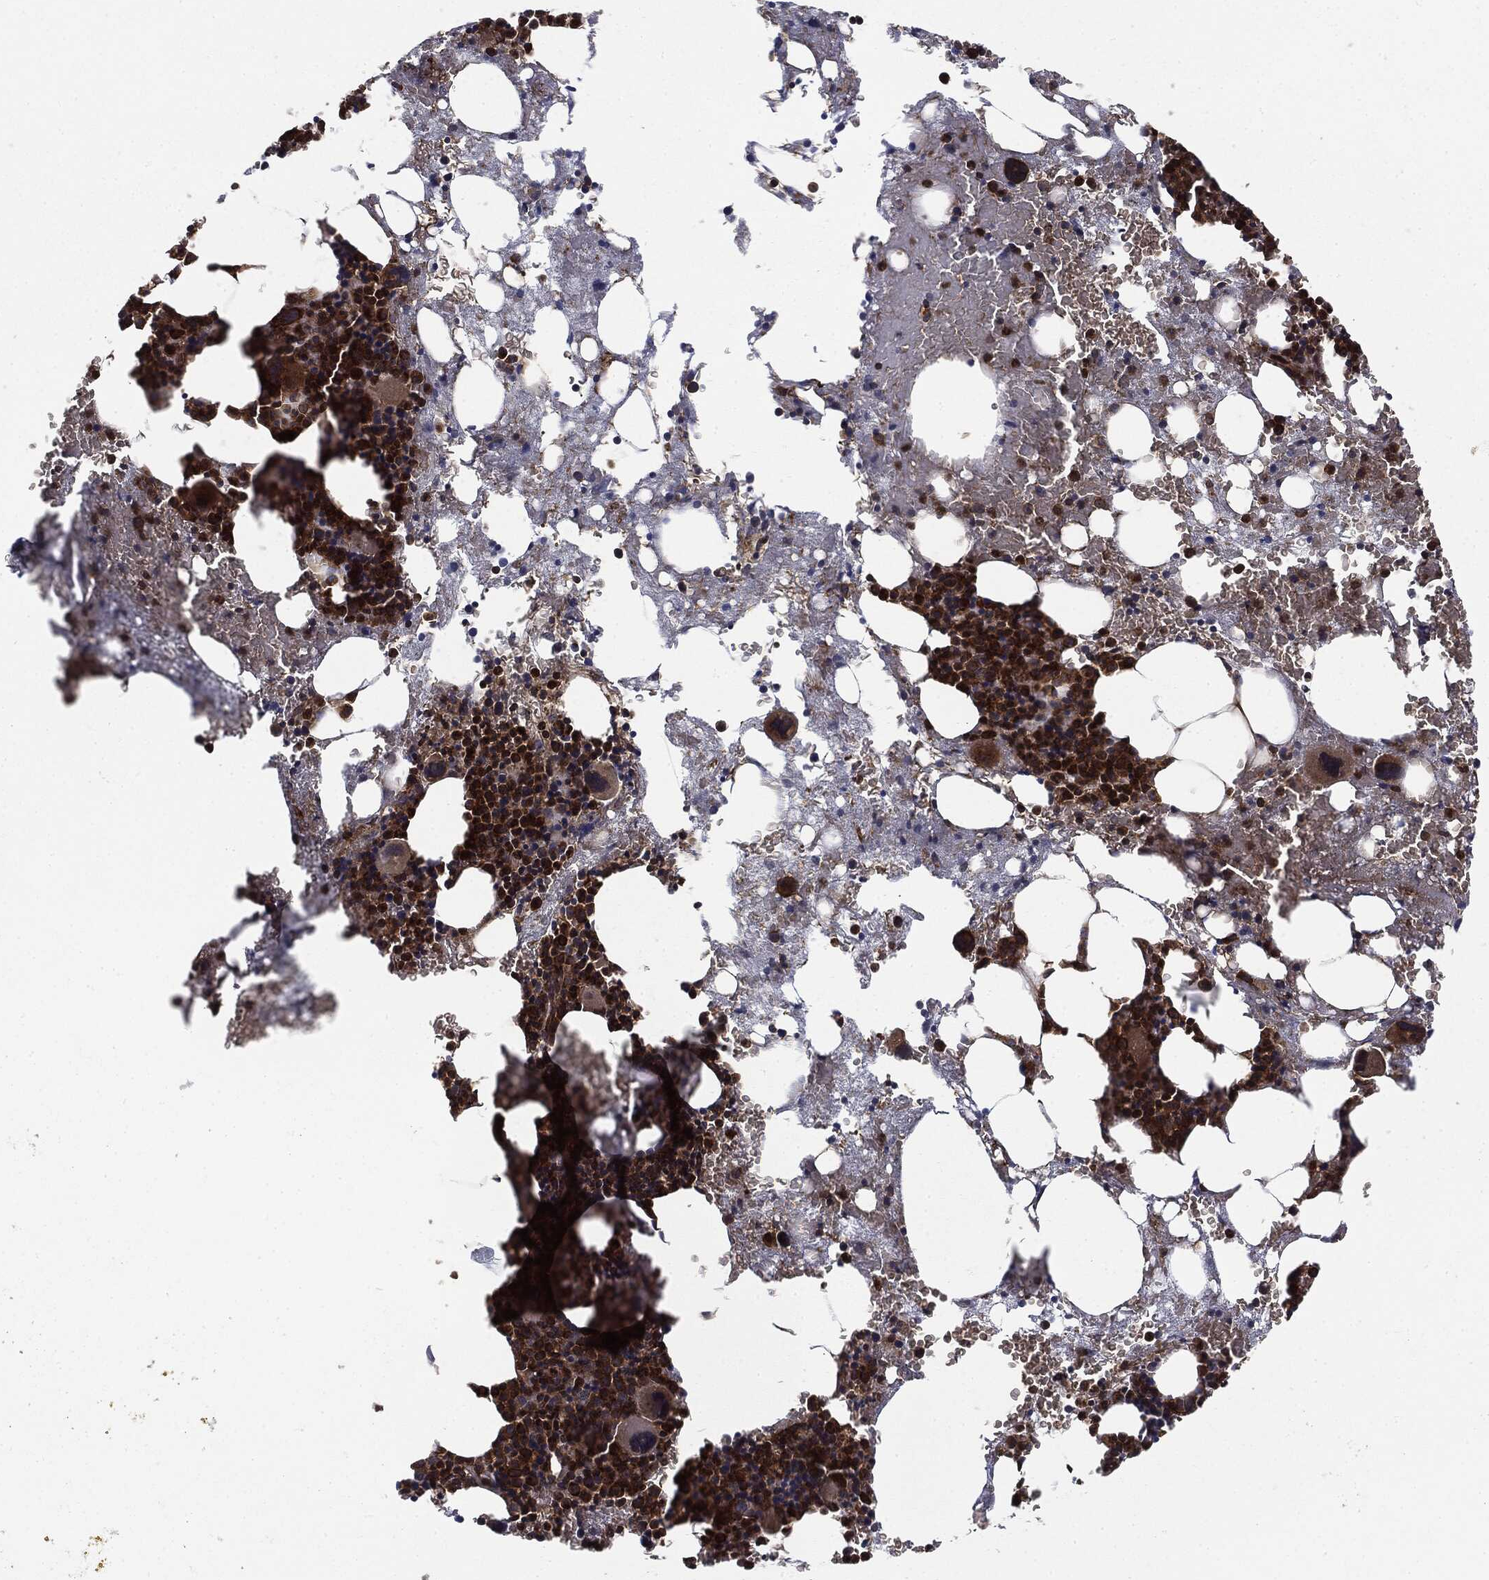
{"staining": {"intensity": "strong", "quantity": "25%-75%", "location": "cytoplasmic/membranous"}, "tissue": "bone marrow", "cell_type": "Hematopoietic cells", "image_type": "normal", "snomed": [{"axis": "morphology", "description": "Normal tissue, NOS"}, {"axis": "topography", "description": "Bone marrow"}], "caption": "Immunohistochemical staining of unremarkable bone marrow demonstrates high levels of strong cytoplasmic/membranous positivity in approximately 25%-75% of hematopoietic cells.", "gene": "EIF2AK2", "patient": {"sex": "female", "age": 54}}